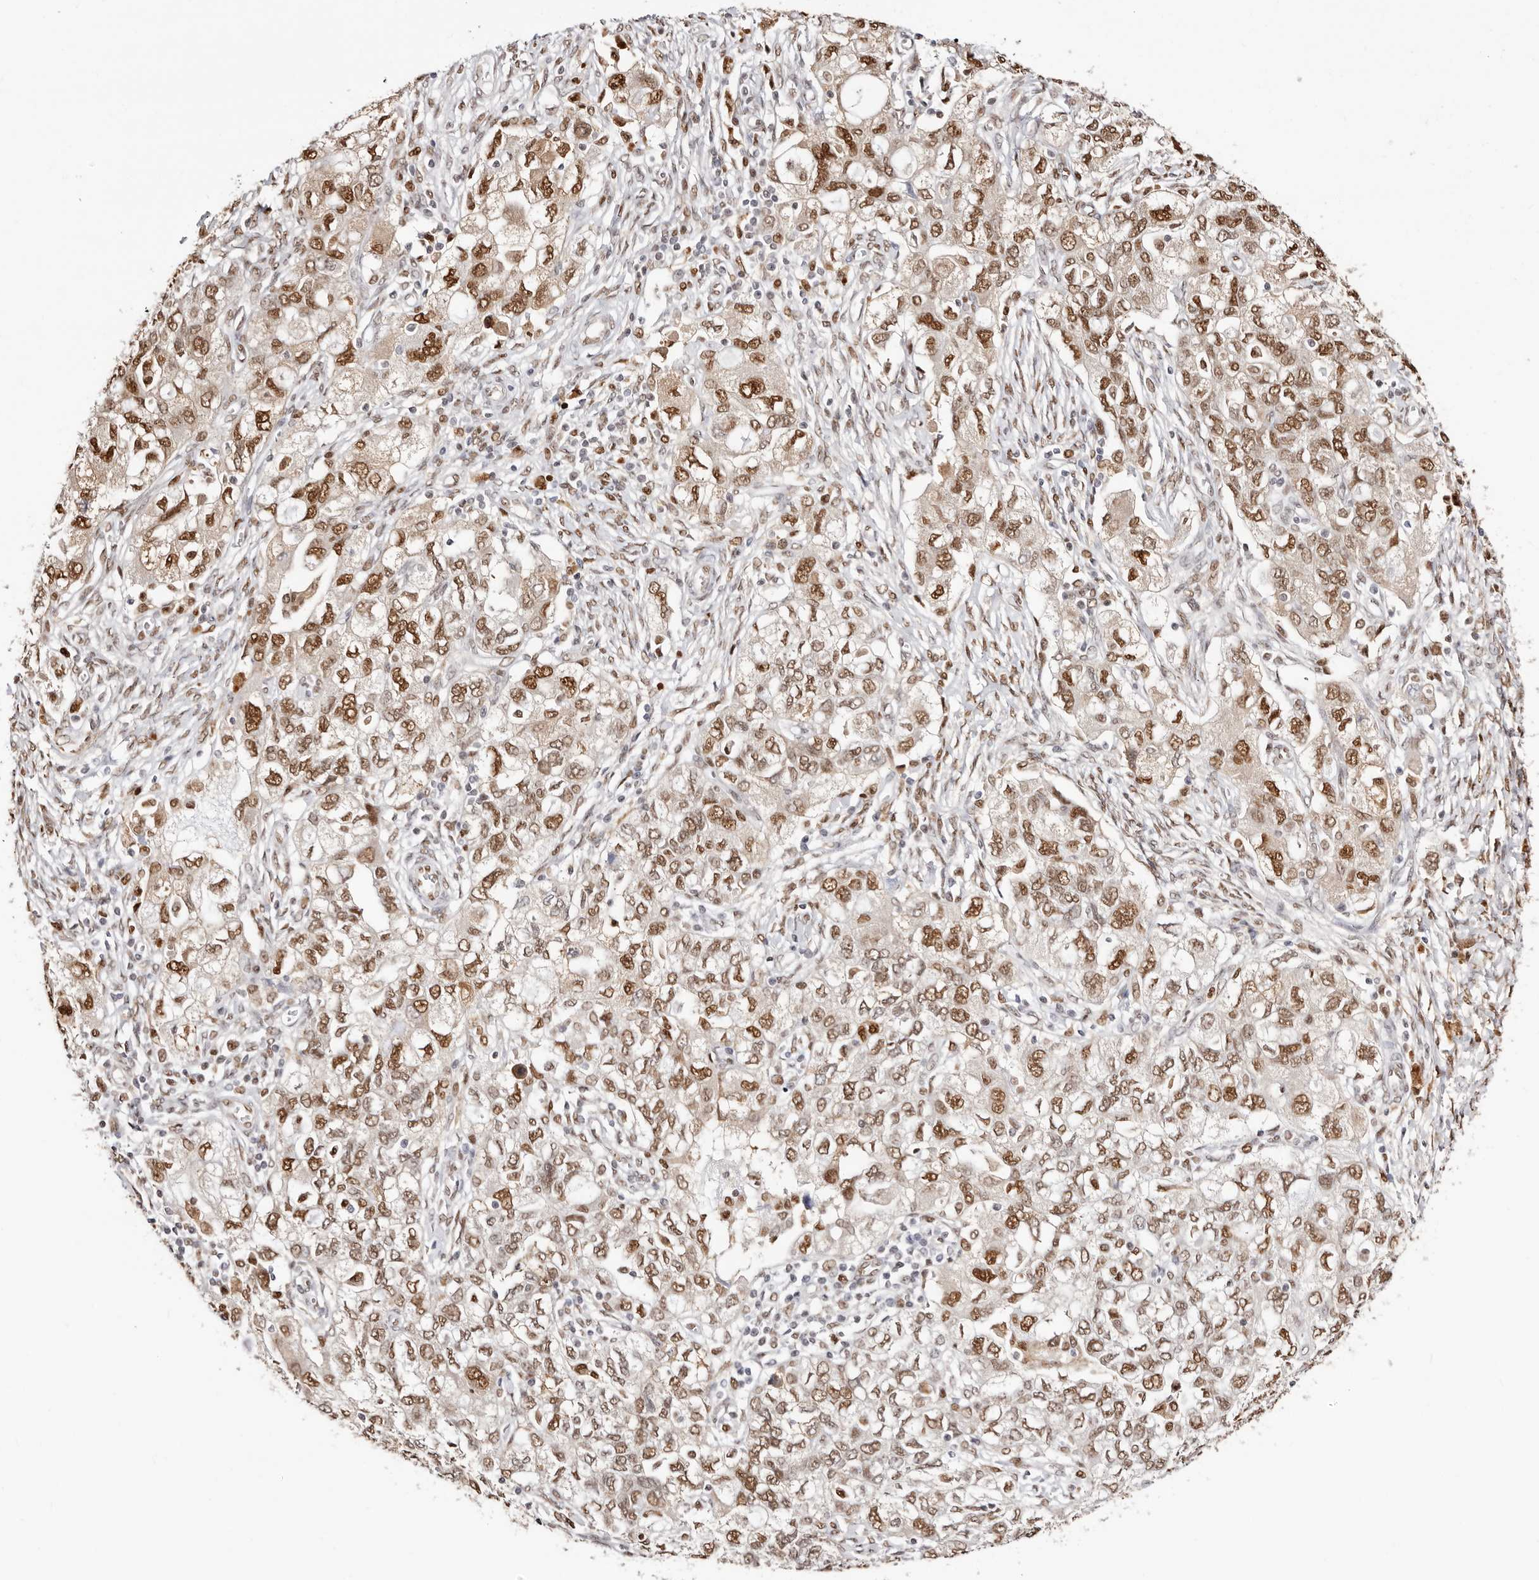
{"staining": {"intensity": "moderate", "quantity": ">75%", "location": "nuclear"}, "tissue": "ovarian cancer", "cell_type": "Tumor cells", "image_type": "cancer", "snomed": [{"axis": "morphology", "description": "Carcinoma, NOS"}, {"axis": "morphology", "description": "Cystadenocarcinoma, serous, NOS"}, {"axis": "topography", "description": "Ovary"}], "caption": "DAB immunohistochemical staining of human ovarian cancer displays moderate nuclear protein expression in approximately >75% of tumor cells.", "gene": "TKT", "patient": {"sex": "female", "age": 69}}